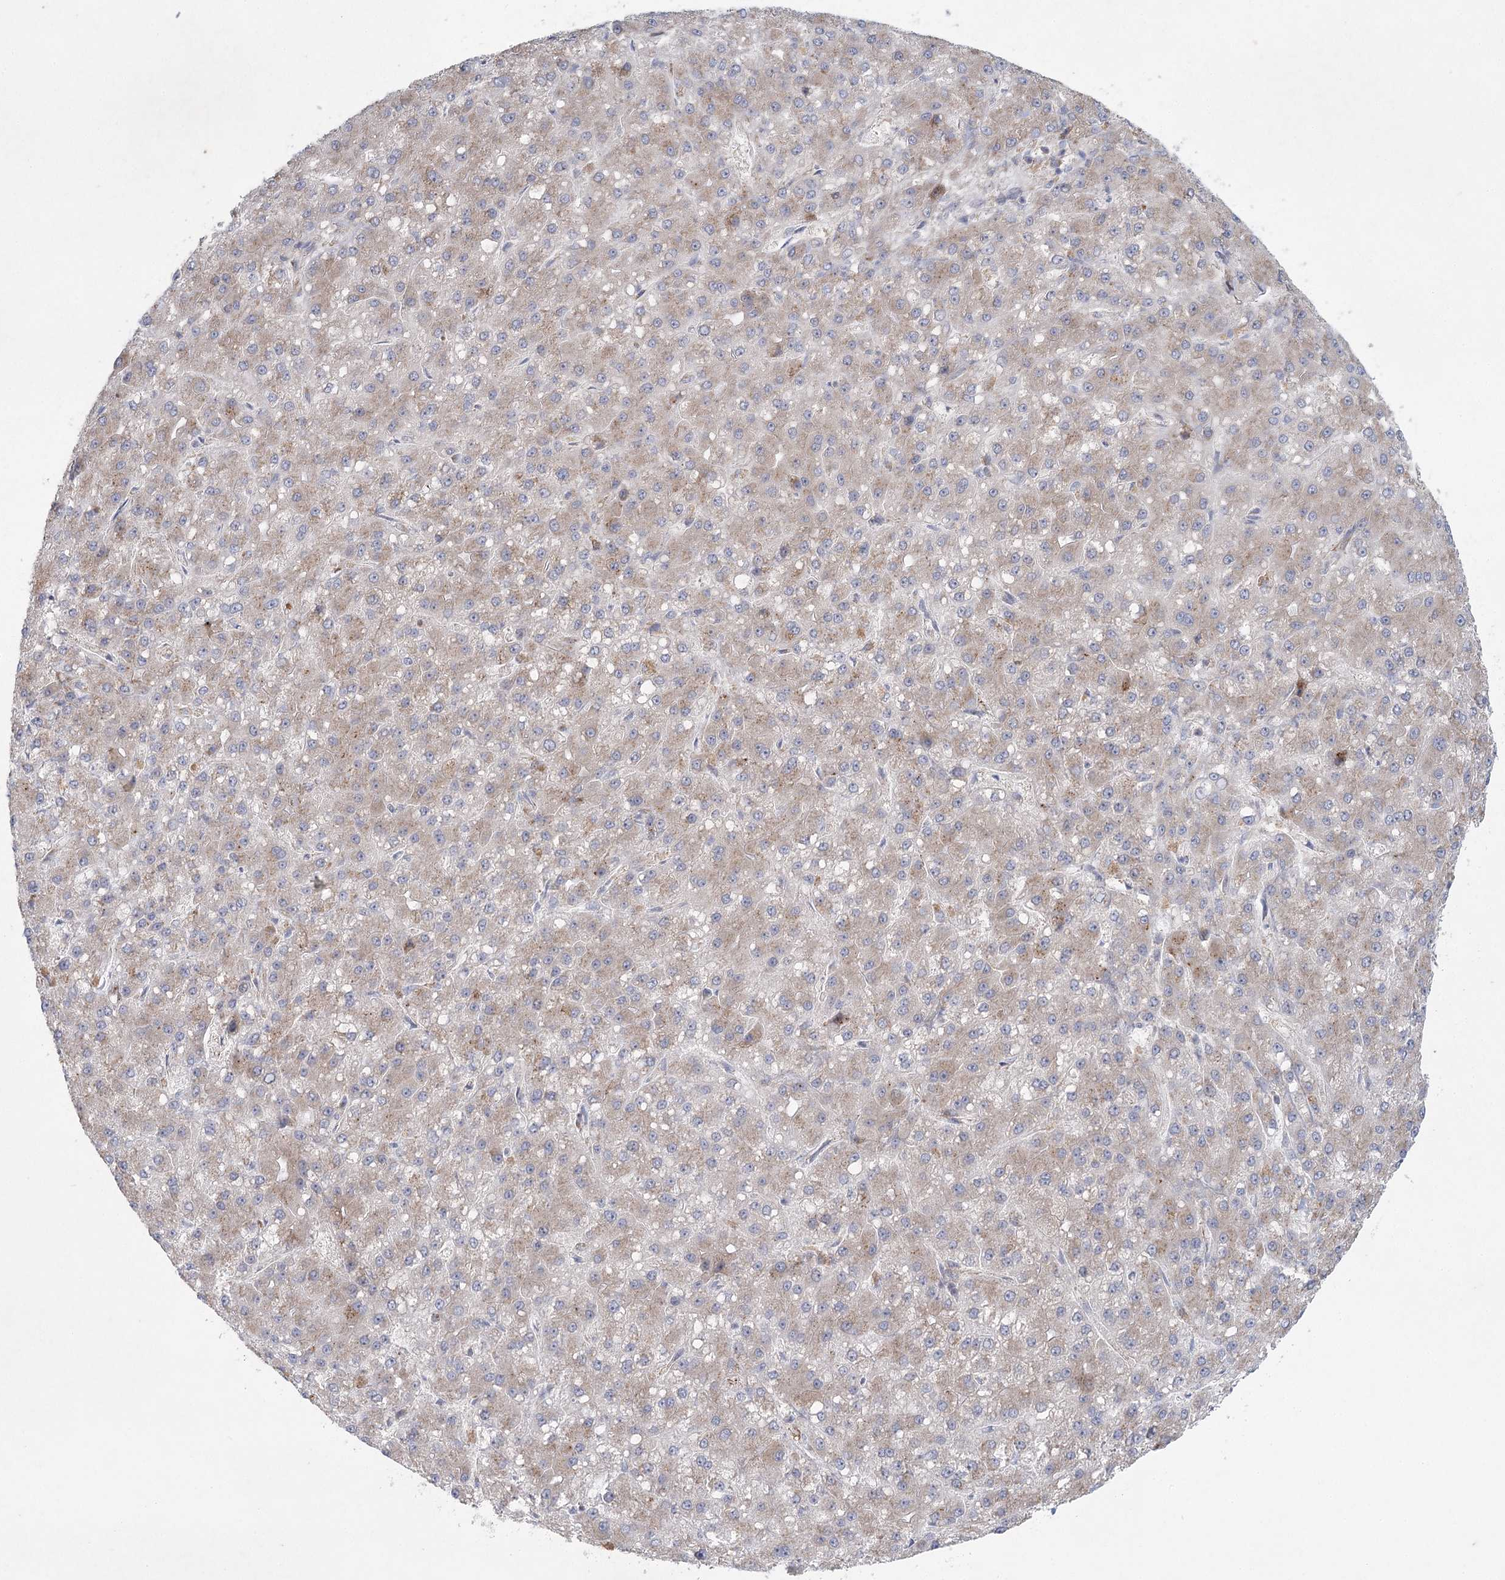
{"staining": {"intensity": "weak", "quantity": ">75%", "location": "cytoplasmic/membranous"}, "tissue": "liver cancer", "cell_type": "Tumor cells", "image_type": "cancer", "snomed": [{"axis": "morphology", "description": "Carcinoma, Hepatocellular, NOS"}, {"axis": "topography", "description": "Liver"}], "caption": "A histopathology image of liver hepatocellular carcinoma stained for a protein exhibits weak cytoplasmic/membranous brown staining in tumor cells. Using DAB (3,3'-diaminobenzidine) (brown) and hematoxylin (blue) stains, captured at high magnification using brightfield microscopy.", "gene": "FAM110C", "patient": {"sex": "male", "age": 67}}